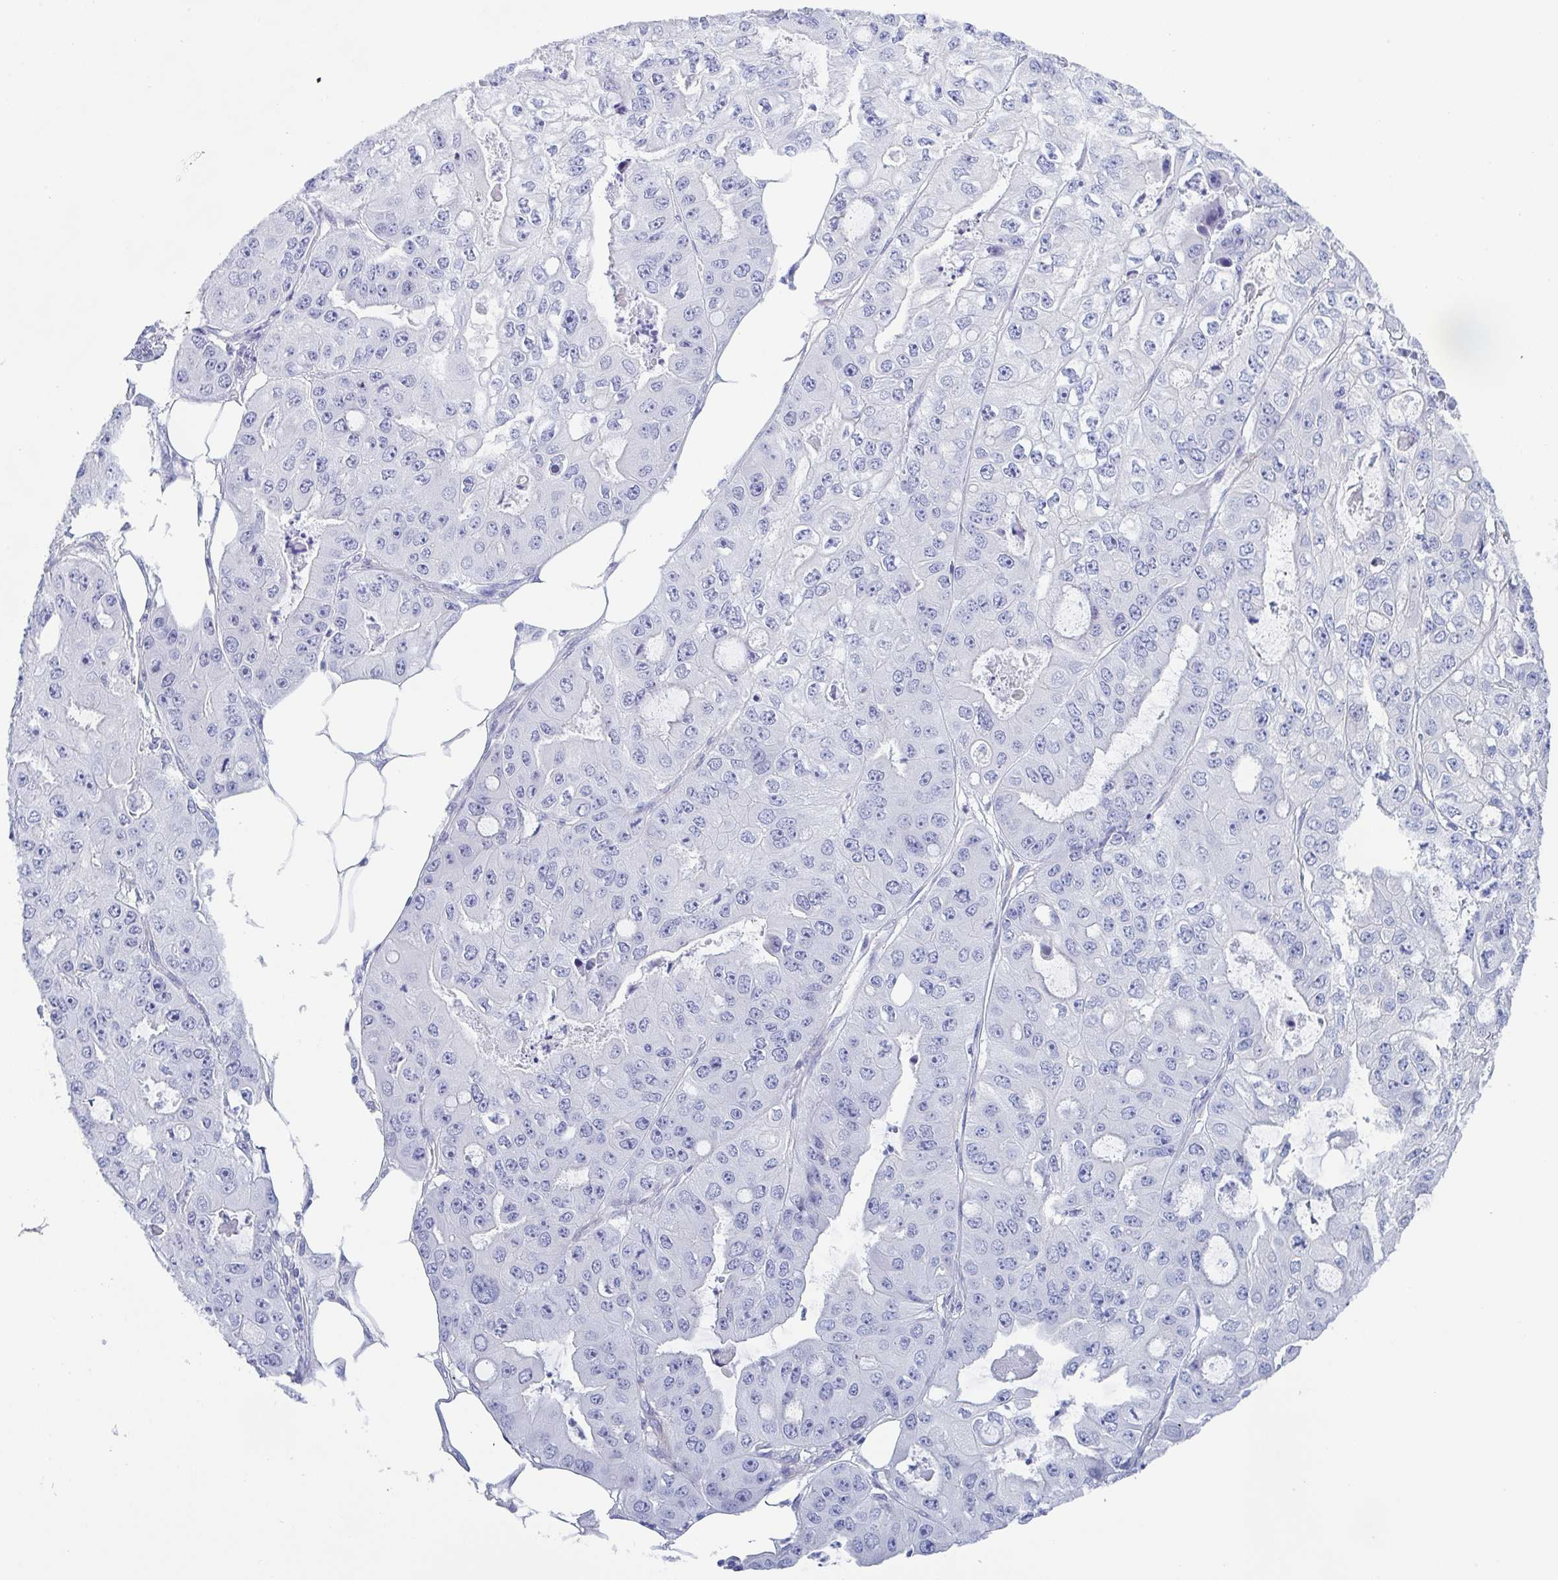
{"staining": {"intensity": "negative", "quantity": "none", "location": "none"}, "tissue": "ovarian cancer", "cell_type": "Tumor cells", "image_type": "cancer", "snomed": [{"axis": "morphology", "description": "Cystadenocarcinoma, serous, NOS"}, {"axis": "topography", "description": "Ovary"}], "caption": "A high-resolution histopathology image shows IHC staining of ovarian serous cystadenocarcinoma, which shows no significant staining in tumor cells. The staining was performed using DAB to visualize the protein expression in brown, while the nuclei were stained in blue with hematoxylin (Magnification: 20x).", "gene": "DYNC1I1", "patient": {"sex": "female", "age": 56}}